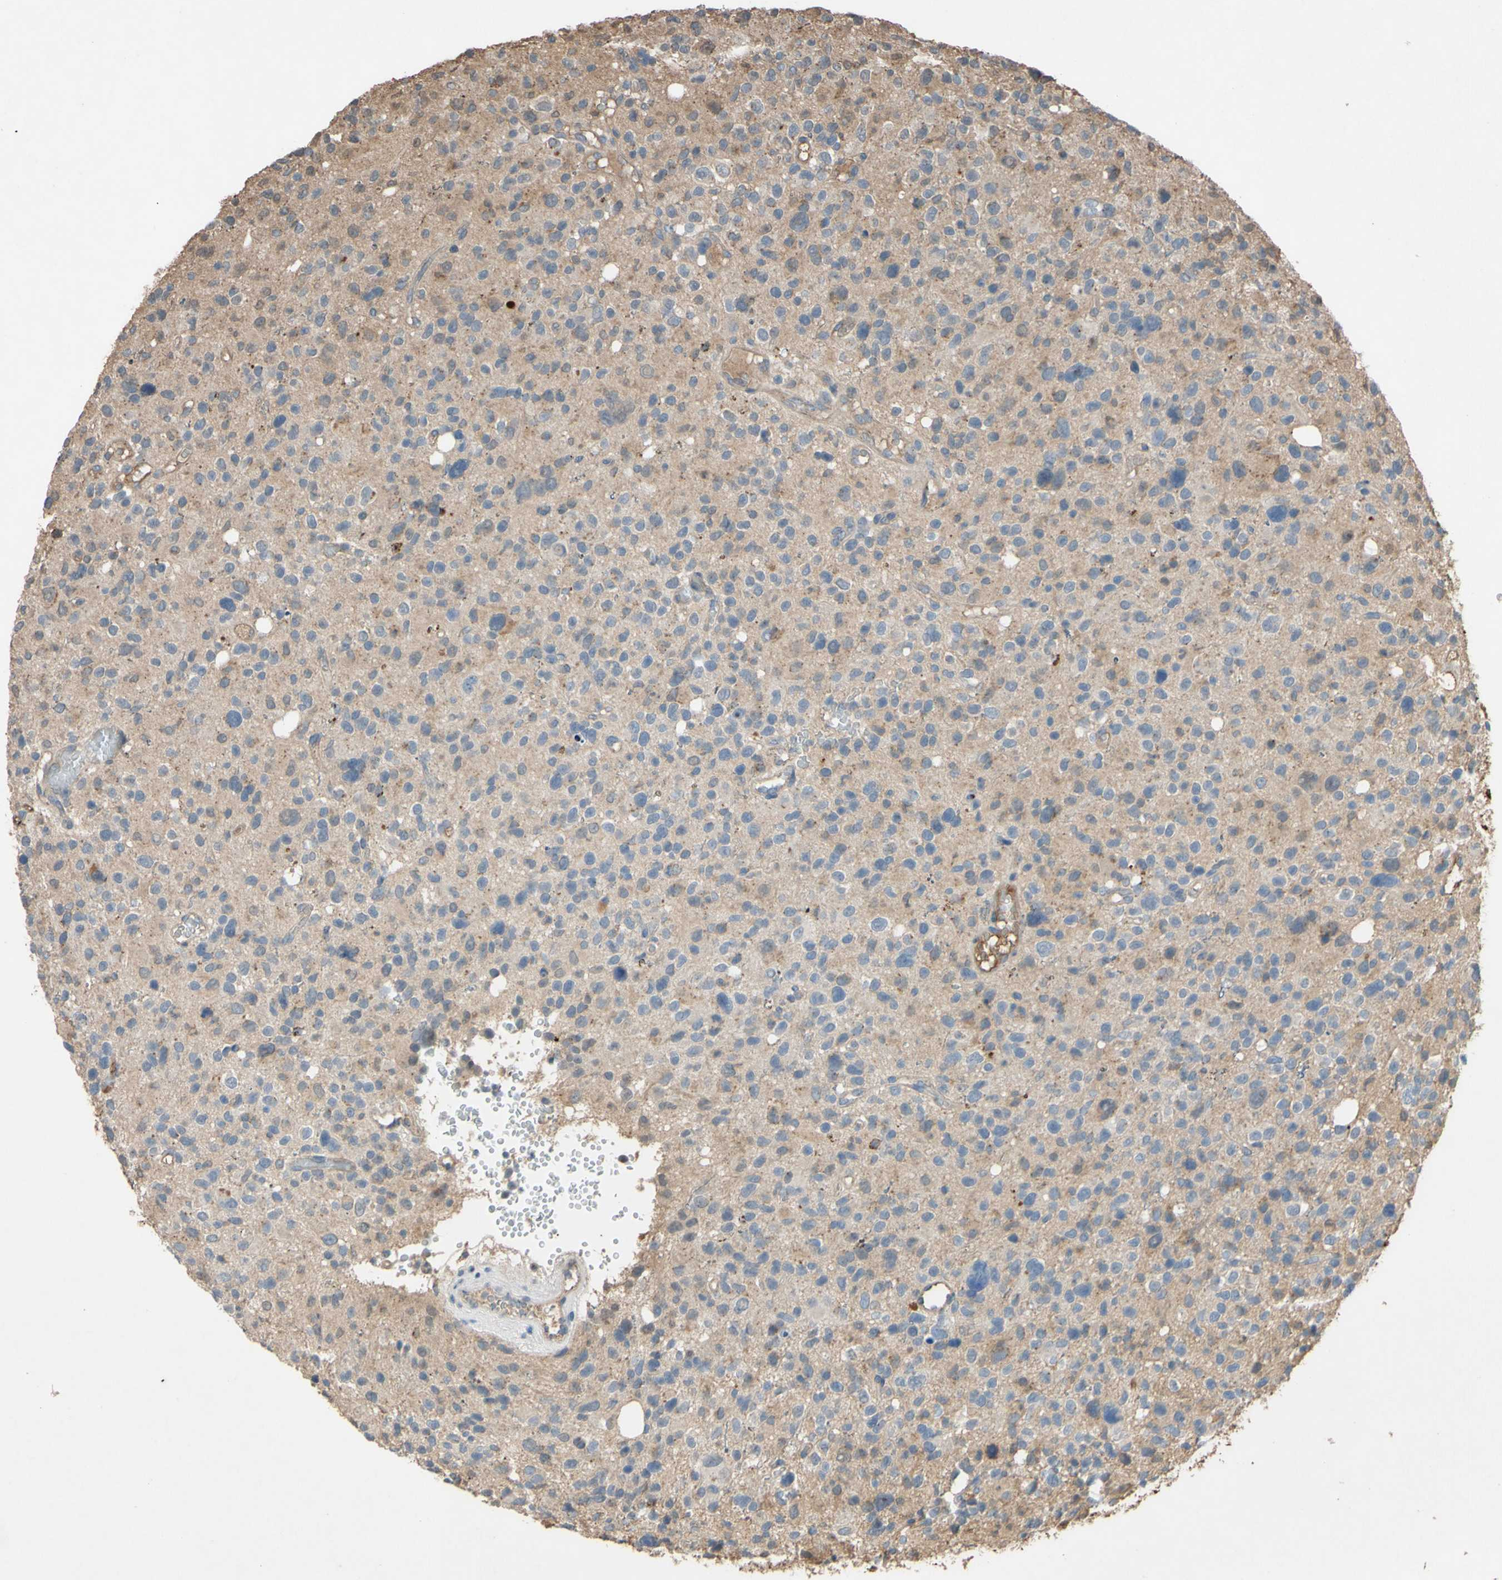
{"staining": {"intensity": "weak", "quantity": "25%-75%", "location": "cytoplasmic/membranous"}, "tissue": "glioma", "cell_type": "Tumor cells", "image_type": "cancer", "snomed": [{"axis": "morphology", "description": "Glioma, malignant, High grade"}, {"axis": "topography", "description": "Brain"}], "caption": "The image demonstrates staining of glioma, revealing weak cytoplasmic/membranous protein staining (brown color) within tumor cells.", "gene": "PTGDS", "patient": {"sex": "male", "age": 48}}